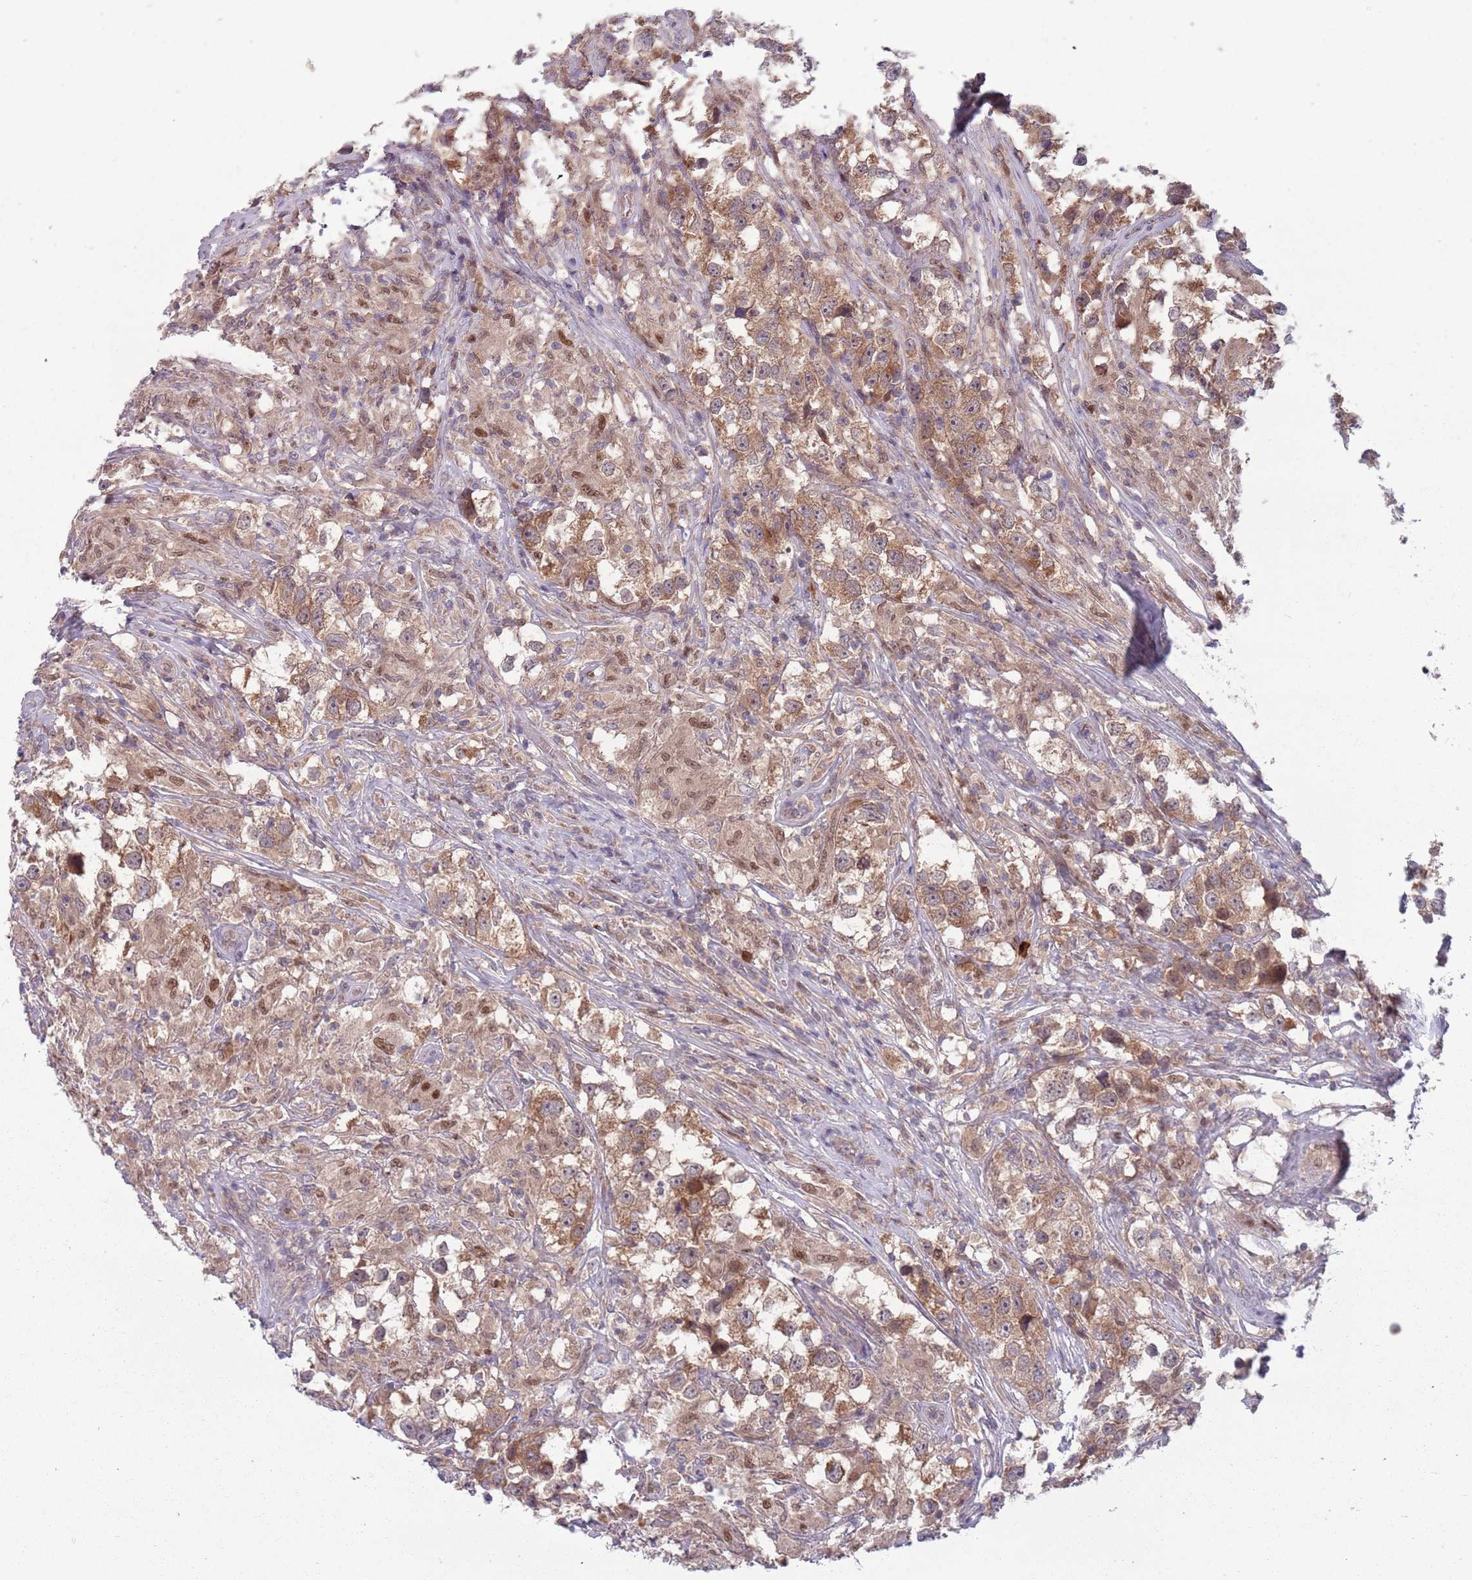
{"staining": {"intensity": "moderate", "quantity": ">75%", "location": "cytoplasmic/membranous"}, "tissue": "testis cancer", "cell_type": "Tumor cells", "image_type": "cancer", "snomed": [{"axis": "morphology", "description": "Seminoma, NOS"}, {"axis": "topography", "description": "Testis"}], "caption": "The micrograph shows immunohistochemical staining of testis cancer. There is moderate cytoplasmic/membranous staining is identified in approximately >75% of tumor cells.", "gene": "TYW1", "patient": {"sex": "male", "age": 46}}